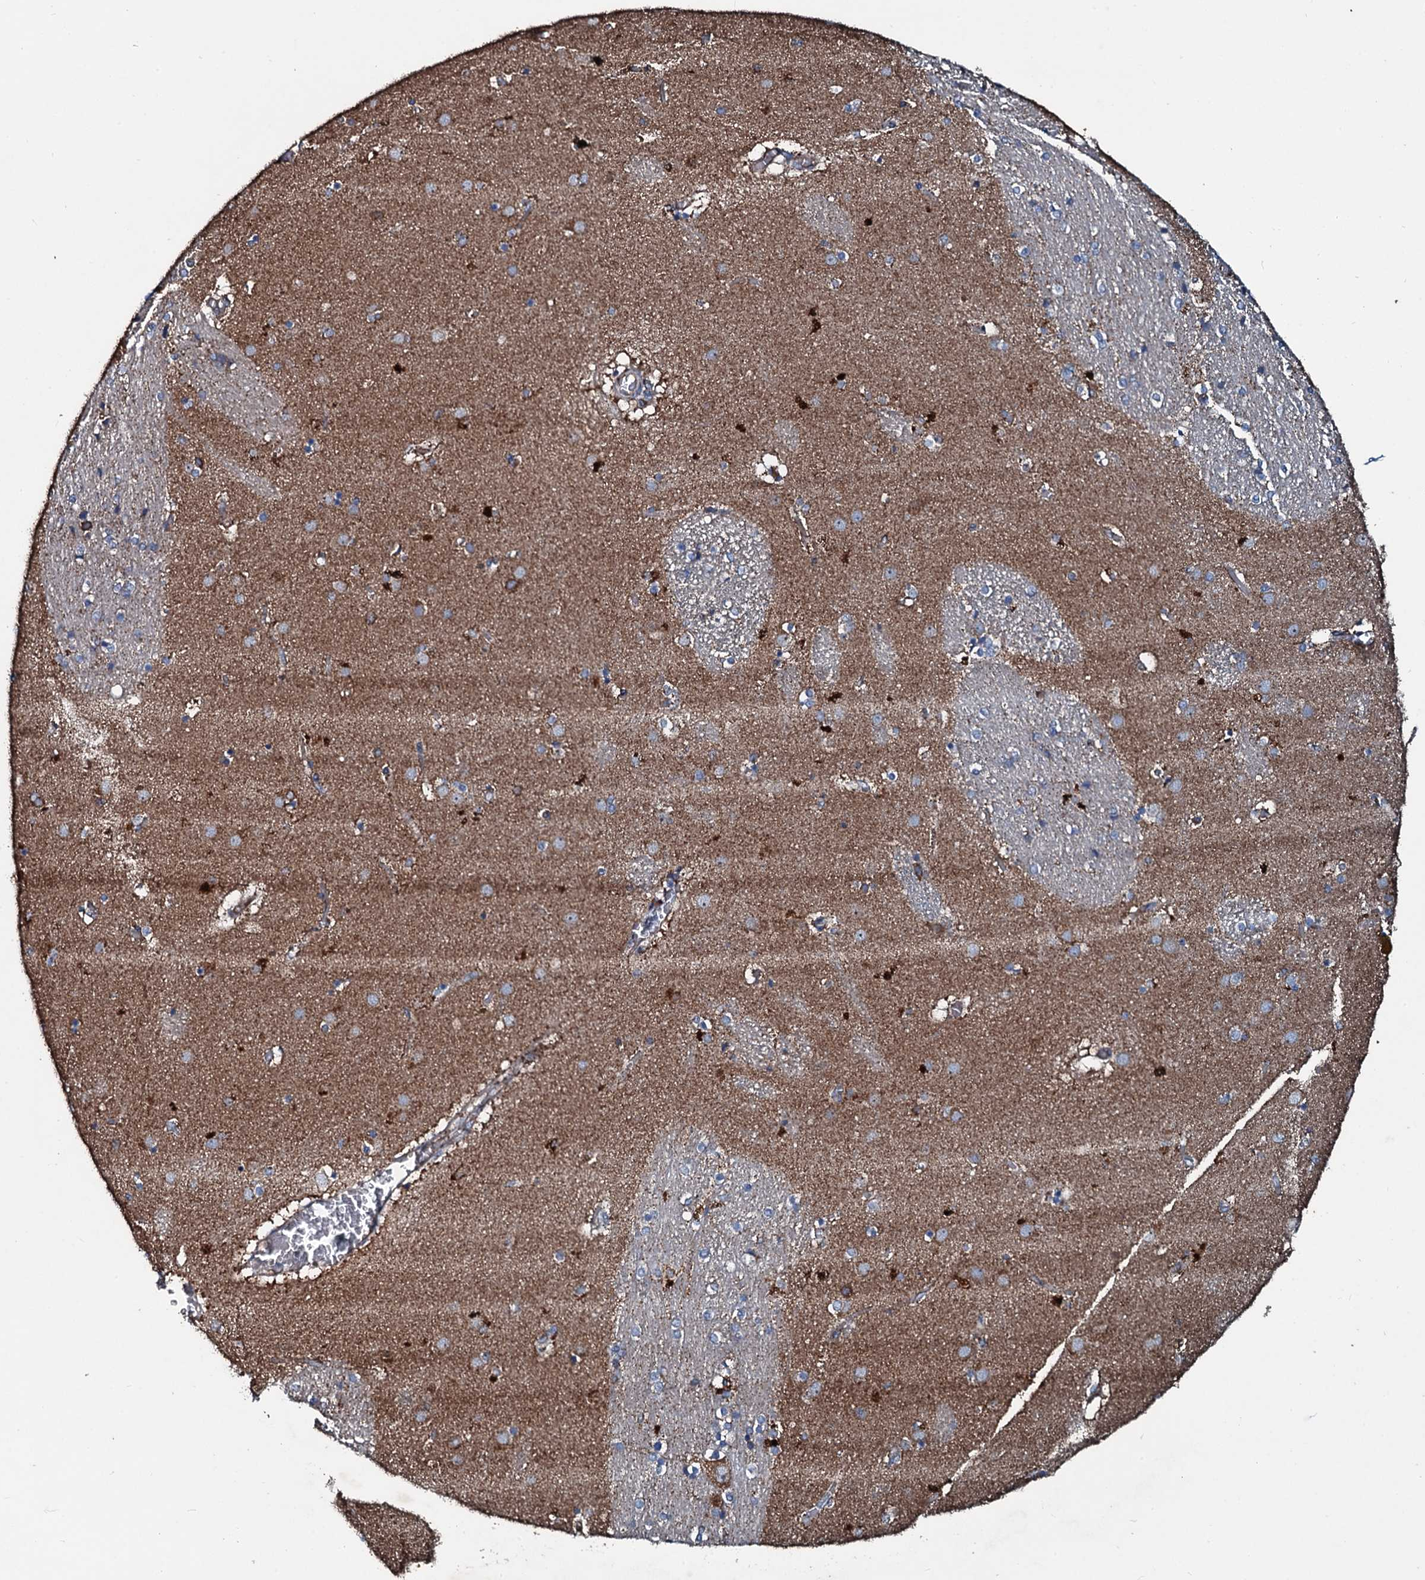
{"staining": {"intensity": "moderate", "quantity": "<25%", "location": "cytoplasmic/membranous"}, "tissue": "caudate", "cell_type": "Glial cells", "image_type": "normal", "snomed": [{"axis": "morphology", "description": "Normal tissue, NOS"}, {"axis": "topography", "description": "Lateral ventricle wall"}], "caption": "IHC micrograph of benign human caudate stained for a protein (brown), which displays low levels of moderate cytoplasmic/membranous positivity in approximately <25% of glial cells.", "gene": "ACSS3", "patient": {"sex": "male", "age": 70}}